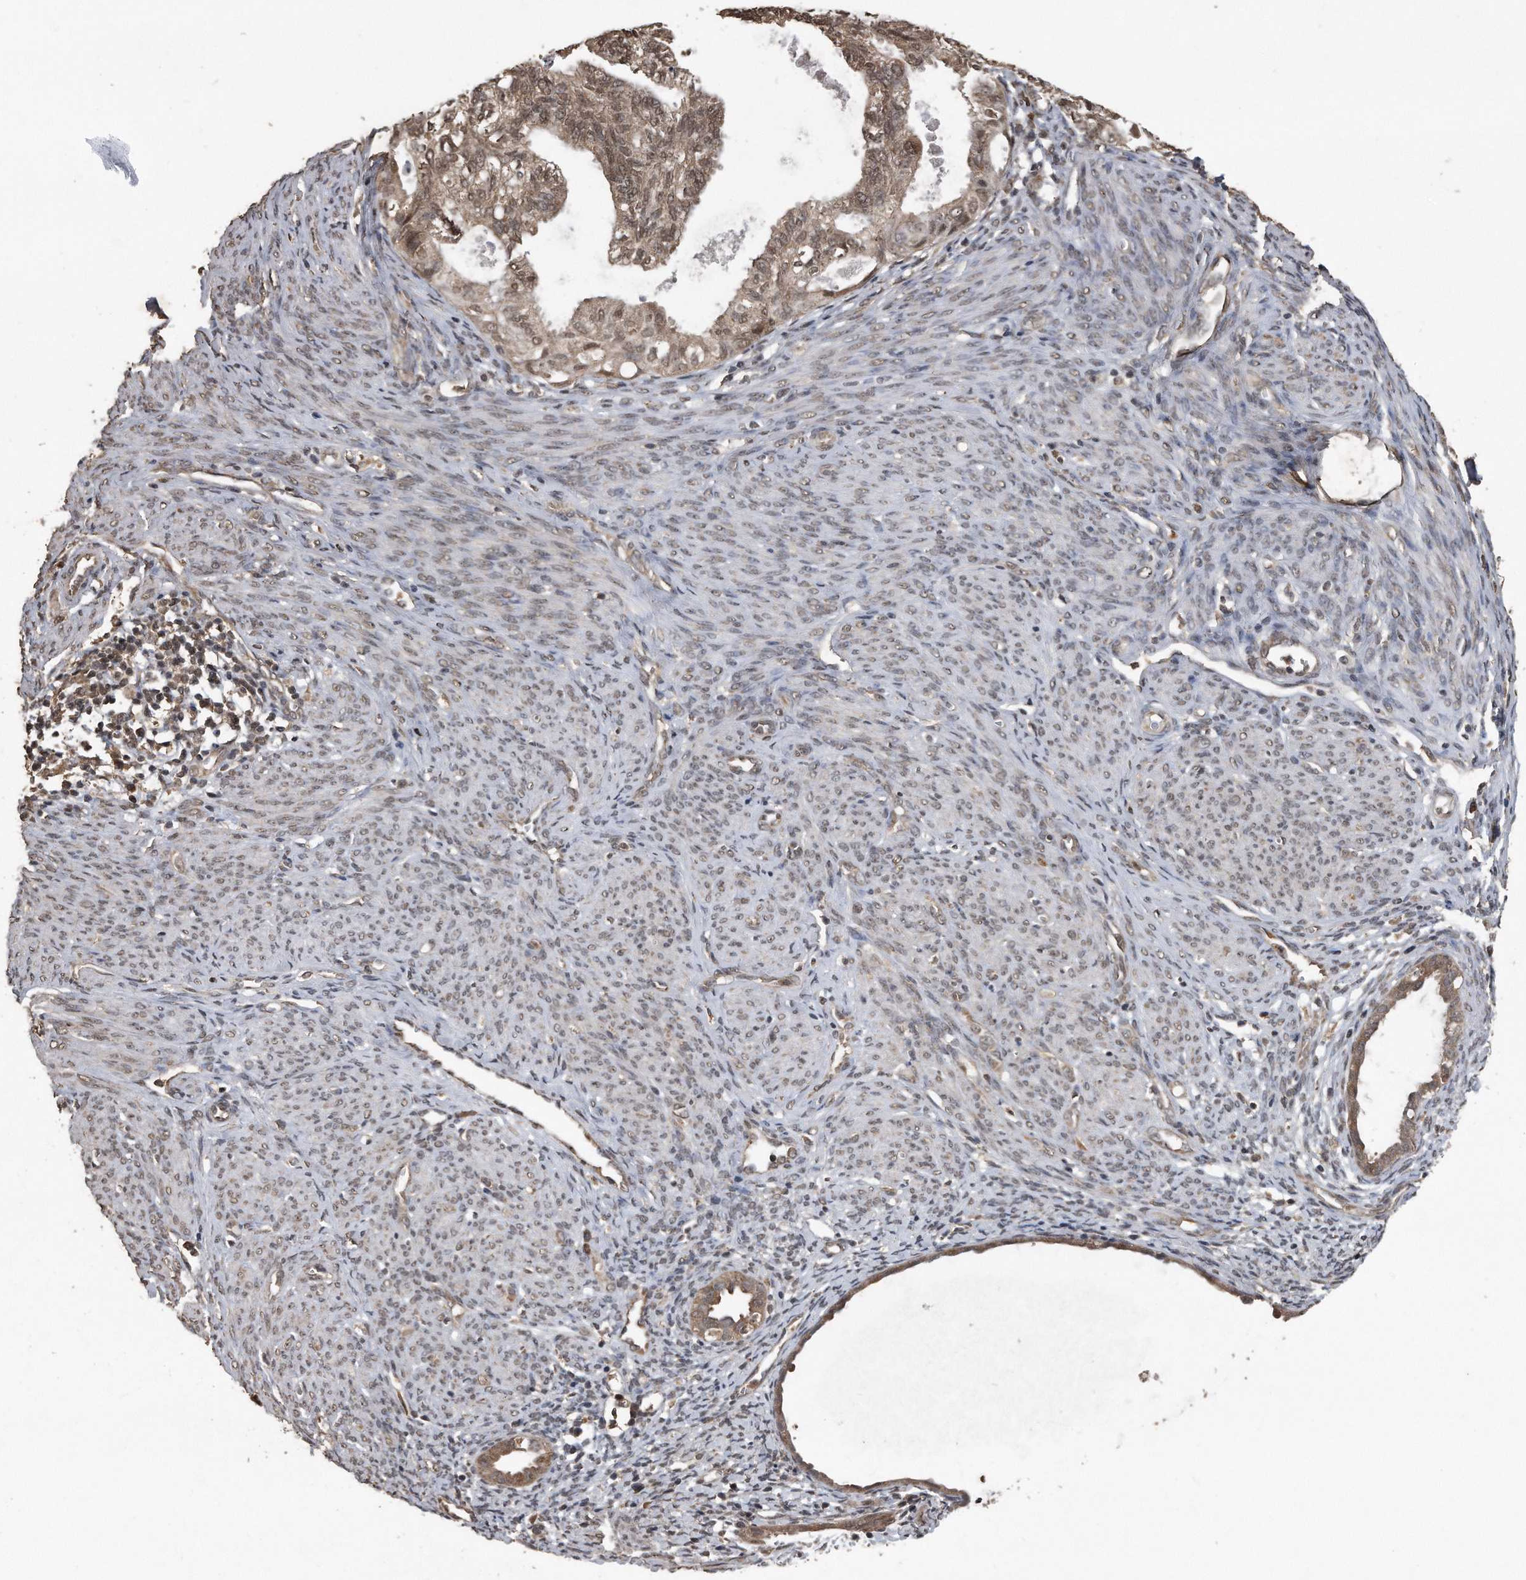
{"staining": {"intensity": "moderate", "quantity": ">75%", "location": "cytoplasmic/membranous,nuclear"}, "tissue": "cervical cancer", "cell_type": "Tumor cells", "image_type": "cancer", "snomed": [{"axis": "morphology", "description": "Normal tissue, NOS"}, {"axis": "morphology", "description": "Adenocarcinoma, NOS"}, {"axis": "topography", "description": "Cervix"}, {"axis": "topography", "description": "Endometrium"}], "caption": "Brown immunohistochemical staining in human cervical cancer demonstrates moderate cytoplasmic/membranous and nuclear positivity in about >75% of tumor cells. Nuclei are stained in blue.", "gene": "CRYZL1", "patient": {"sex": "female", "age": 86}}